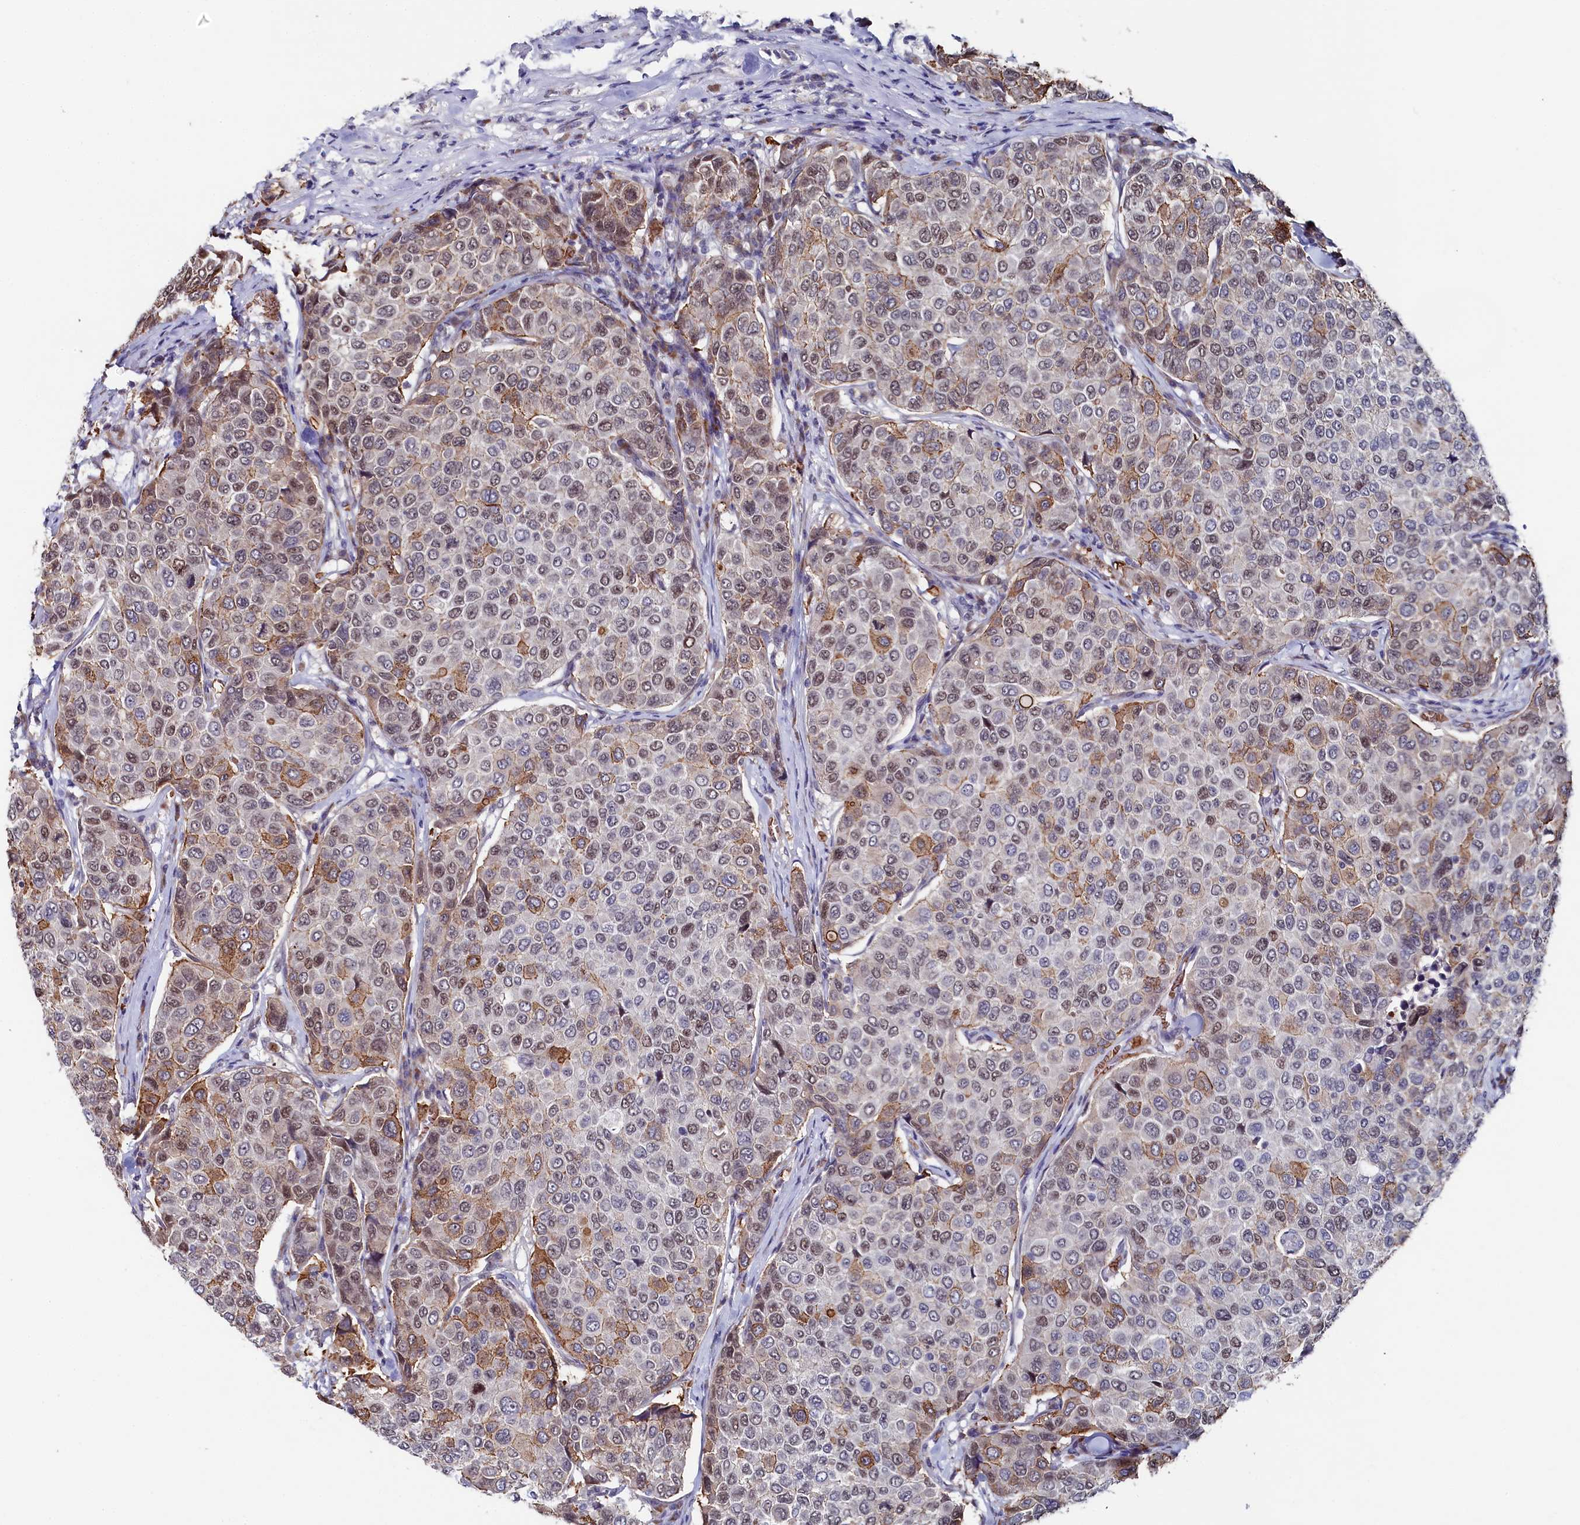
{"staining": {"intensity": "moderate", "quantity": "<25%", "location": "cytoplasmic/membranous,nuclear"}, "tissue": "breast cancer", "cell_type": "Tumor cells", "image_type": "cancer", "snomed": [{"axis": "morphology", "description": "Duct carcinoma"}, {"axis": "topography", "description": "Breast"}], "caption": "A brown stain shows moderate cytoplasmic/membranous and nuclear expression of a protein in human breast invasive ductal carcinoma tumor cells.", "gene": "TIGD4", "patient": {"sex": "female", "age": 55}}